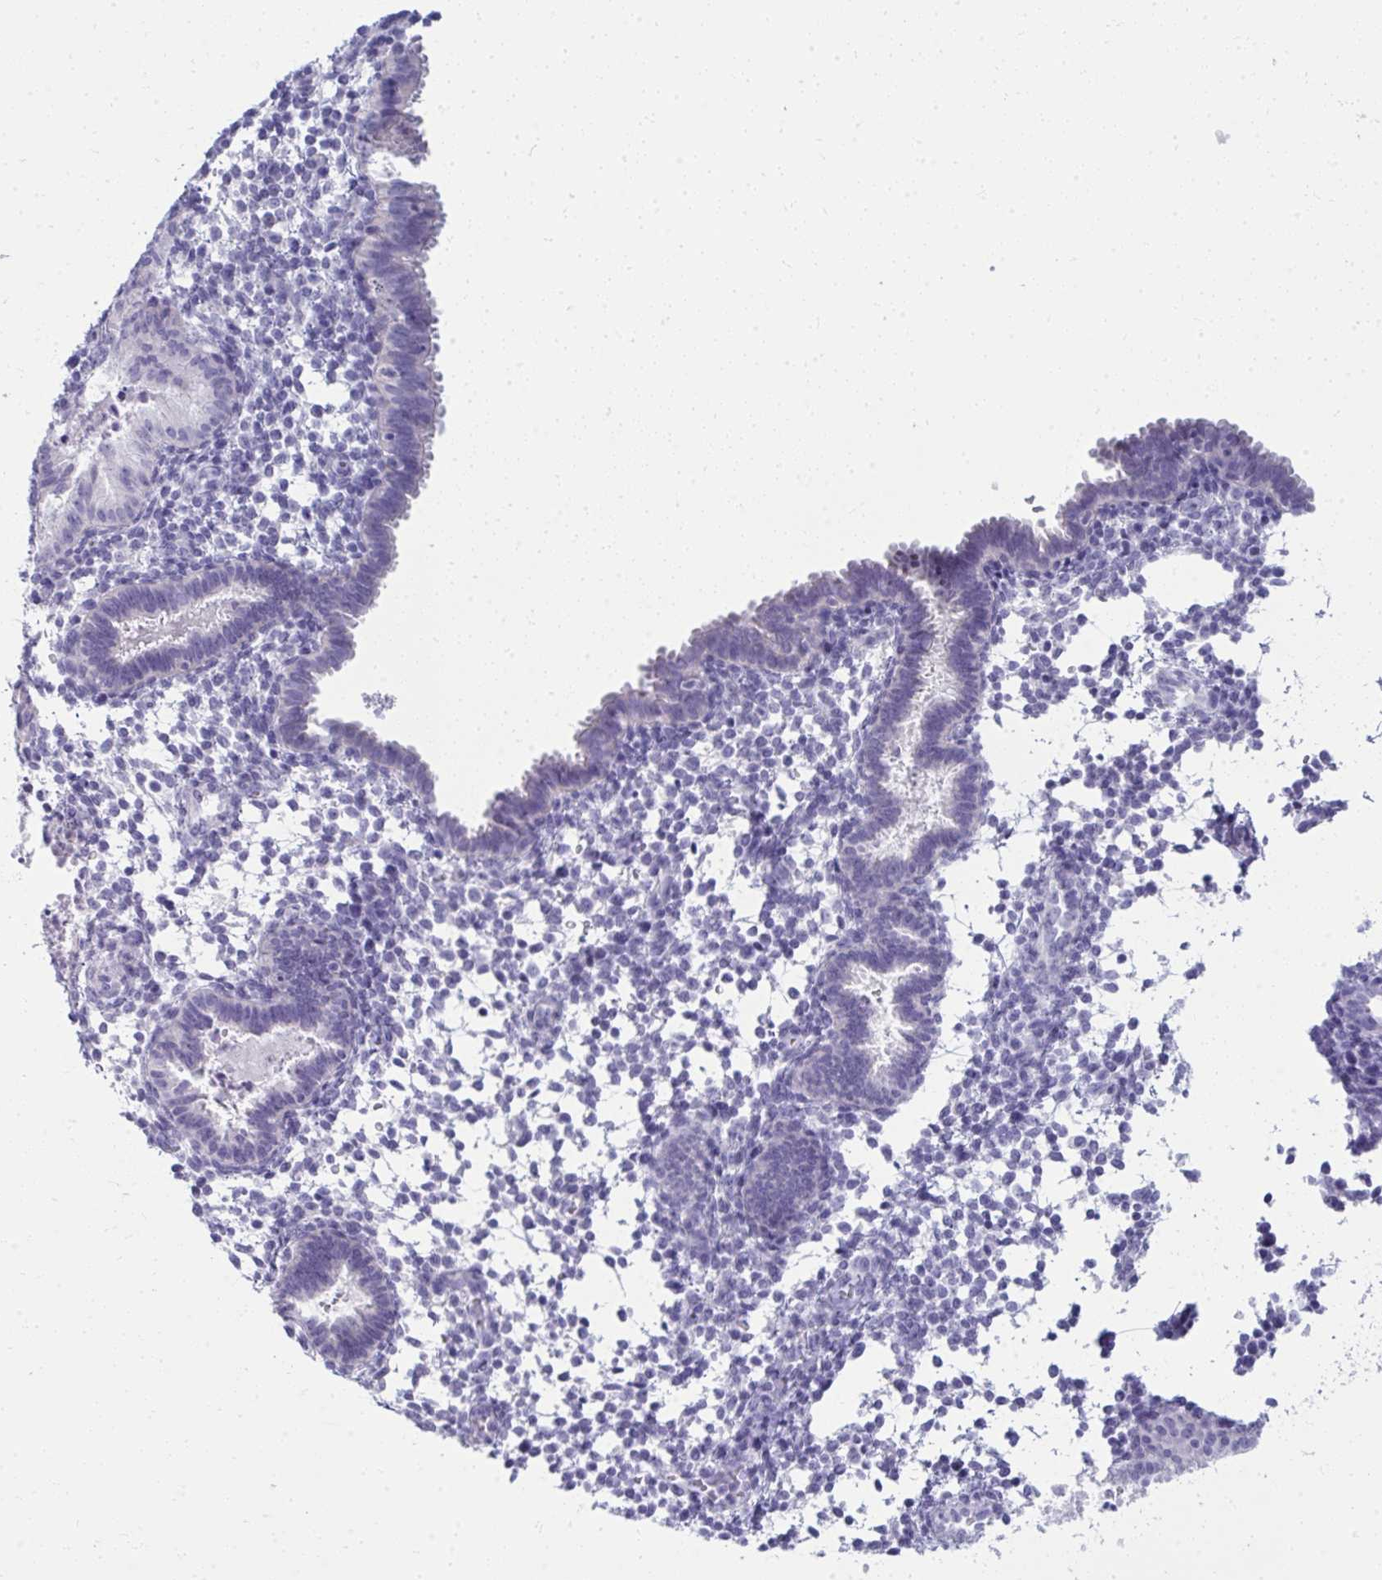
{"staining": {"intensity": "negative", "quantity": "none", "location": "none"}, "tissue": "endometrial cancer", "cell_type": "Tumor cells", "image_type": "cancer", "snomed": [{"axis": "morphology", "description": "Adenocarcinoma, NOS"}, {"axis": "topography", "description": "Uterus"}], "caption": "This is an IHC micrograph of endometrial cancer. There is no positivity in tumor cells.", "gene": "QDPR", "patient": {"sex": "female", "age": 44}}